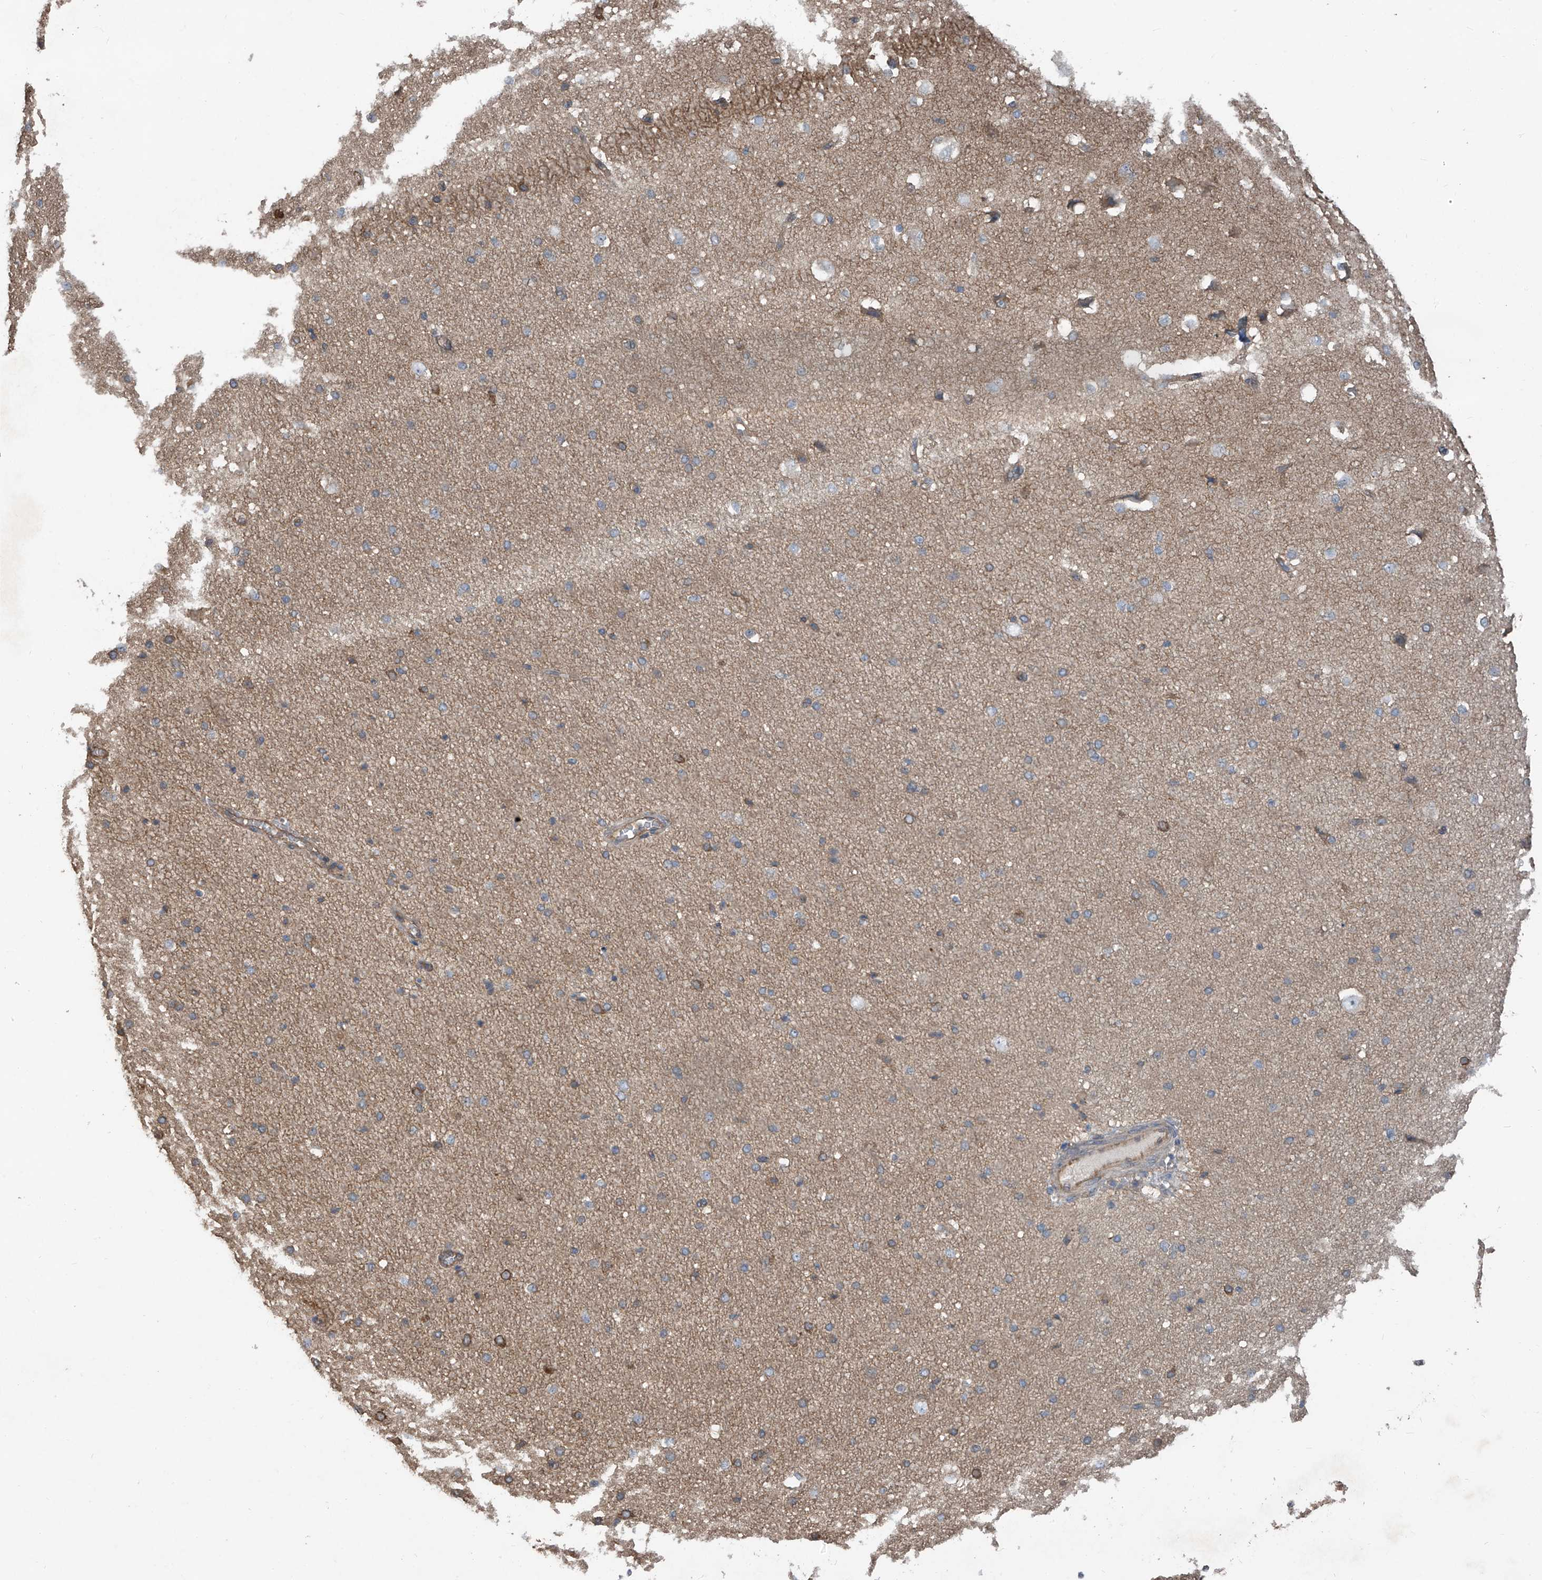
{"staining": {"intensity": "moderate", "quantity": "25%-75%", "location": "cytoplasmic/membranous"}, "tissue": "cerebral cortex", "cell_type": "Endothelial cells", "image_type": "normal", "snomed": [{"axis": "morphology", "description": "Normal tissue, NOS"}, {"axis": "morphology", "description": "Developmental malformation"}, {"axis": "topography", "description": "Cerebral cortex"}], "caption": "A high-resolution histopathology image shows immunohistochemistry staining of unremarkable cerebral cortex, which exhibits moderate cytoplasmic/membranous positivity in about 25%-75% of endothelial cells. (Stains: DAB (3,3'-diaminobenzidine) in brown, nuclei in blue, Microscopy: brightfield microscopy at high magnification).", "gene": "AGBL5", "patient": {"sex": "female", "age": 30}}